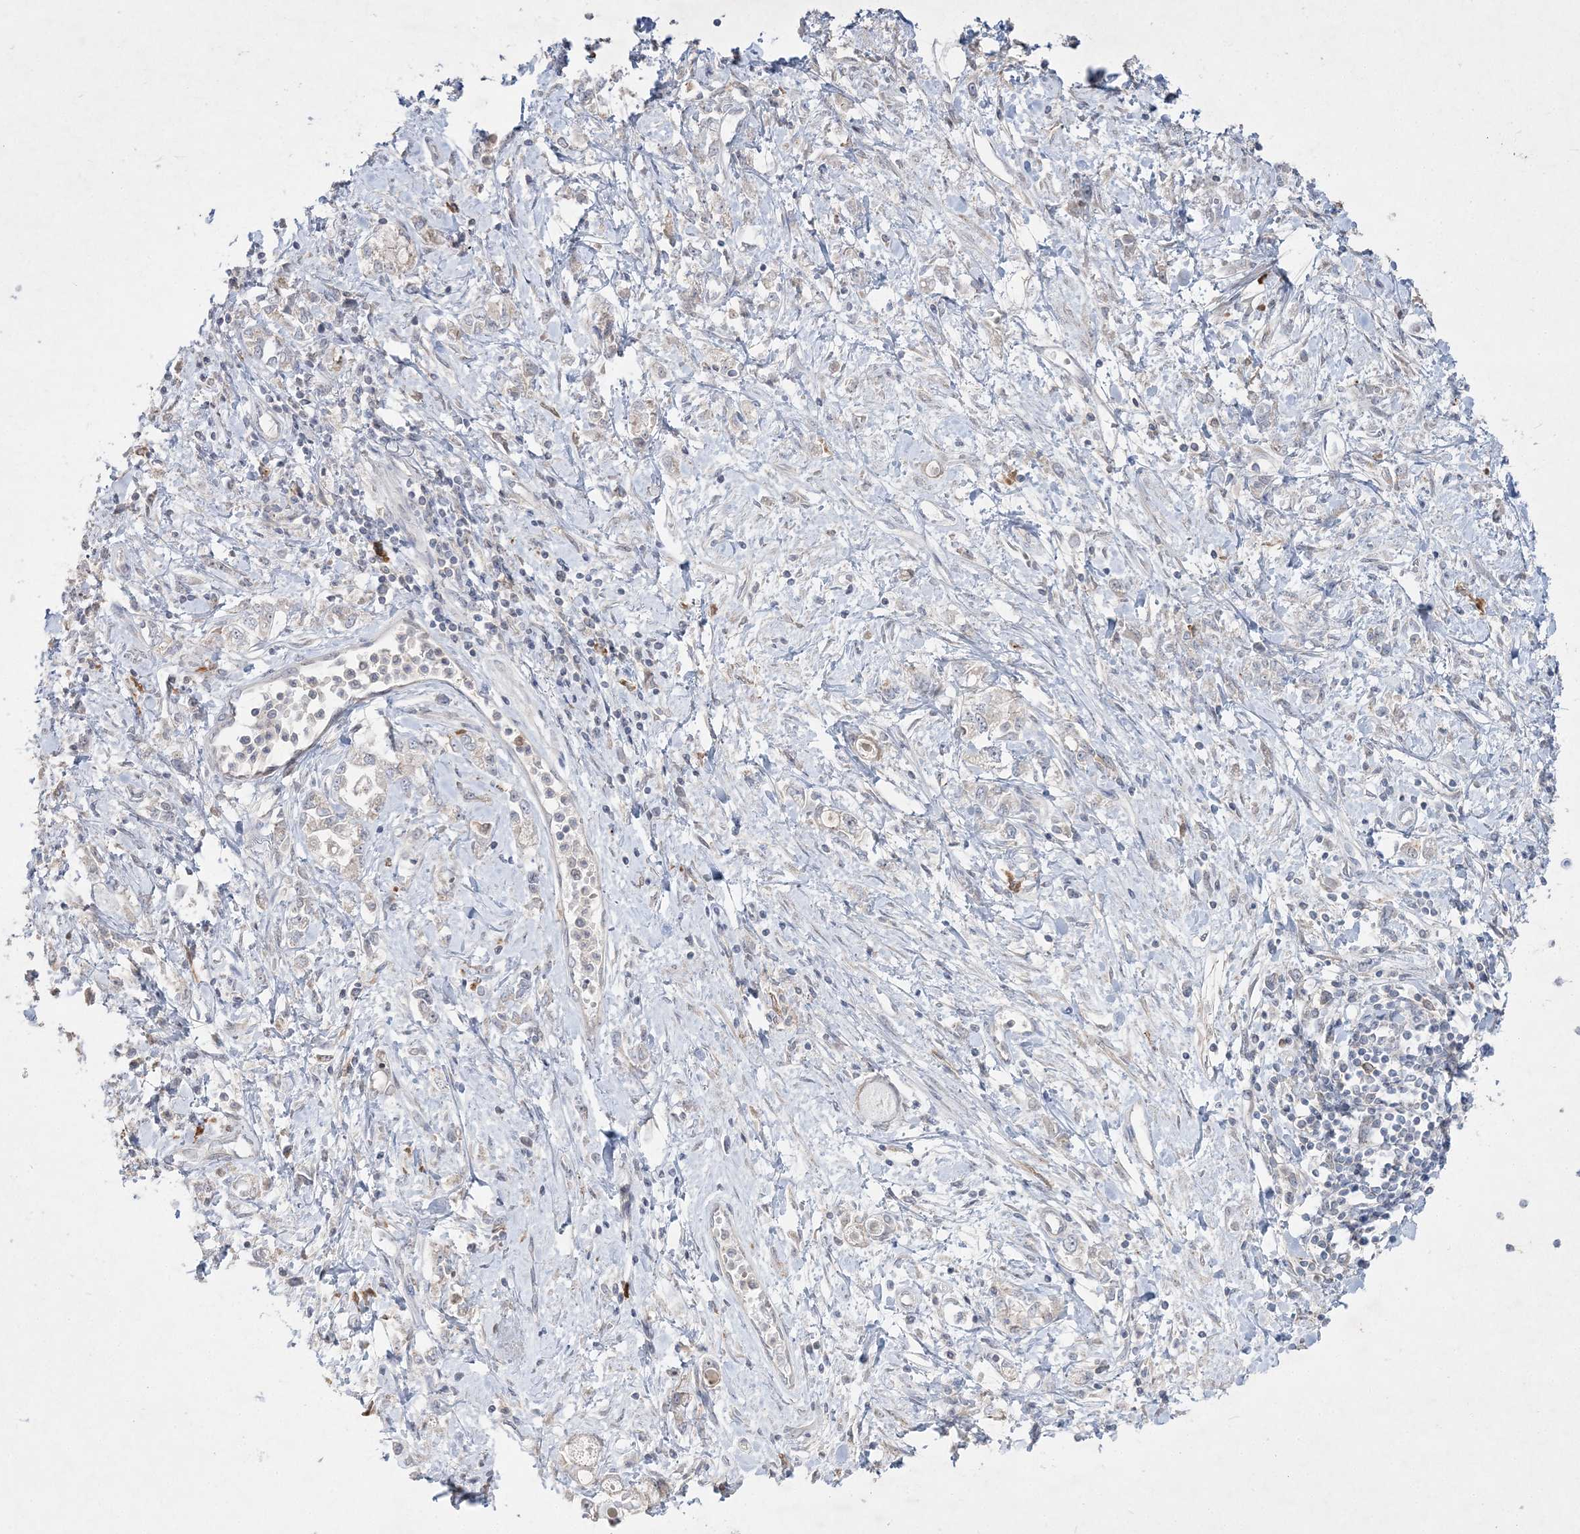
{"staining": {"intensity": "negative", "quantity": "none", "location": "none"}, "tissue": "stomach cancer", "cell_type": "Tumor cells", "image_type": "cancer", "snomed": [{"axis": "morphology", "description": "Adenocarcinoma, NOS"}, {"axis": "topography", "description": "Stomach"}], "caption": "An image of human stomach cancer is negative for staining in tumor cells.", "gene": "CLNK", "patient": {"sex": "female", "age": 76}}